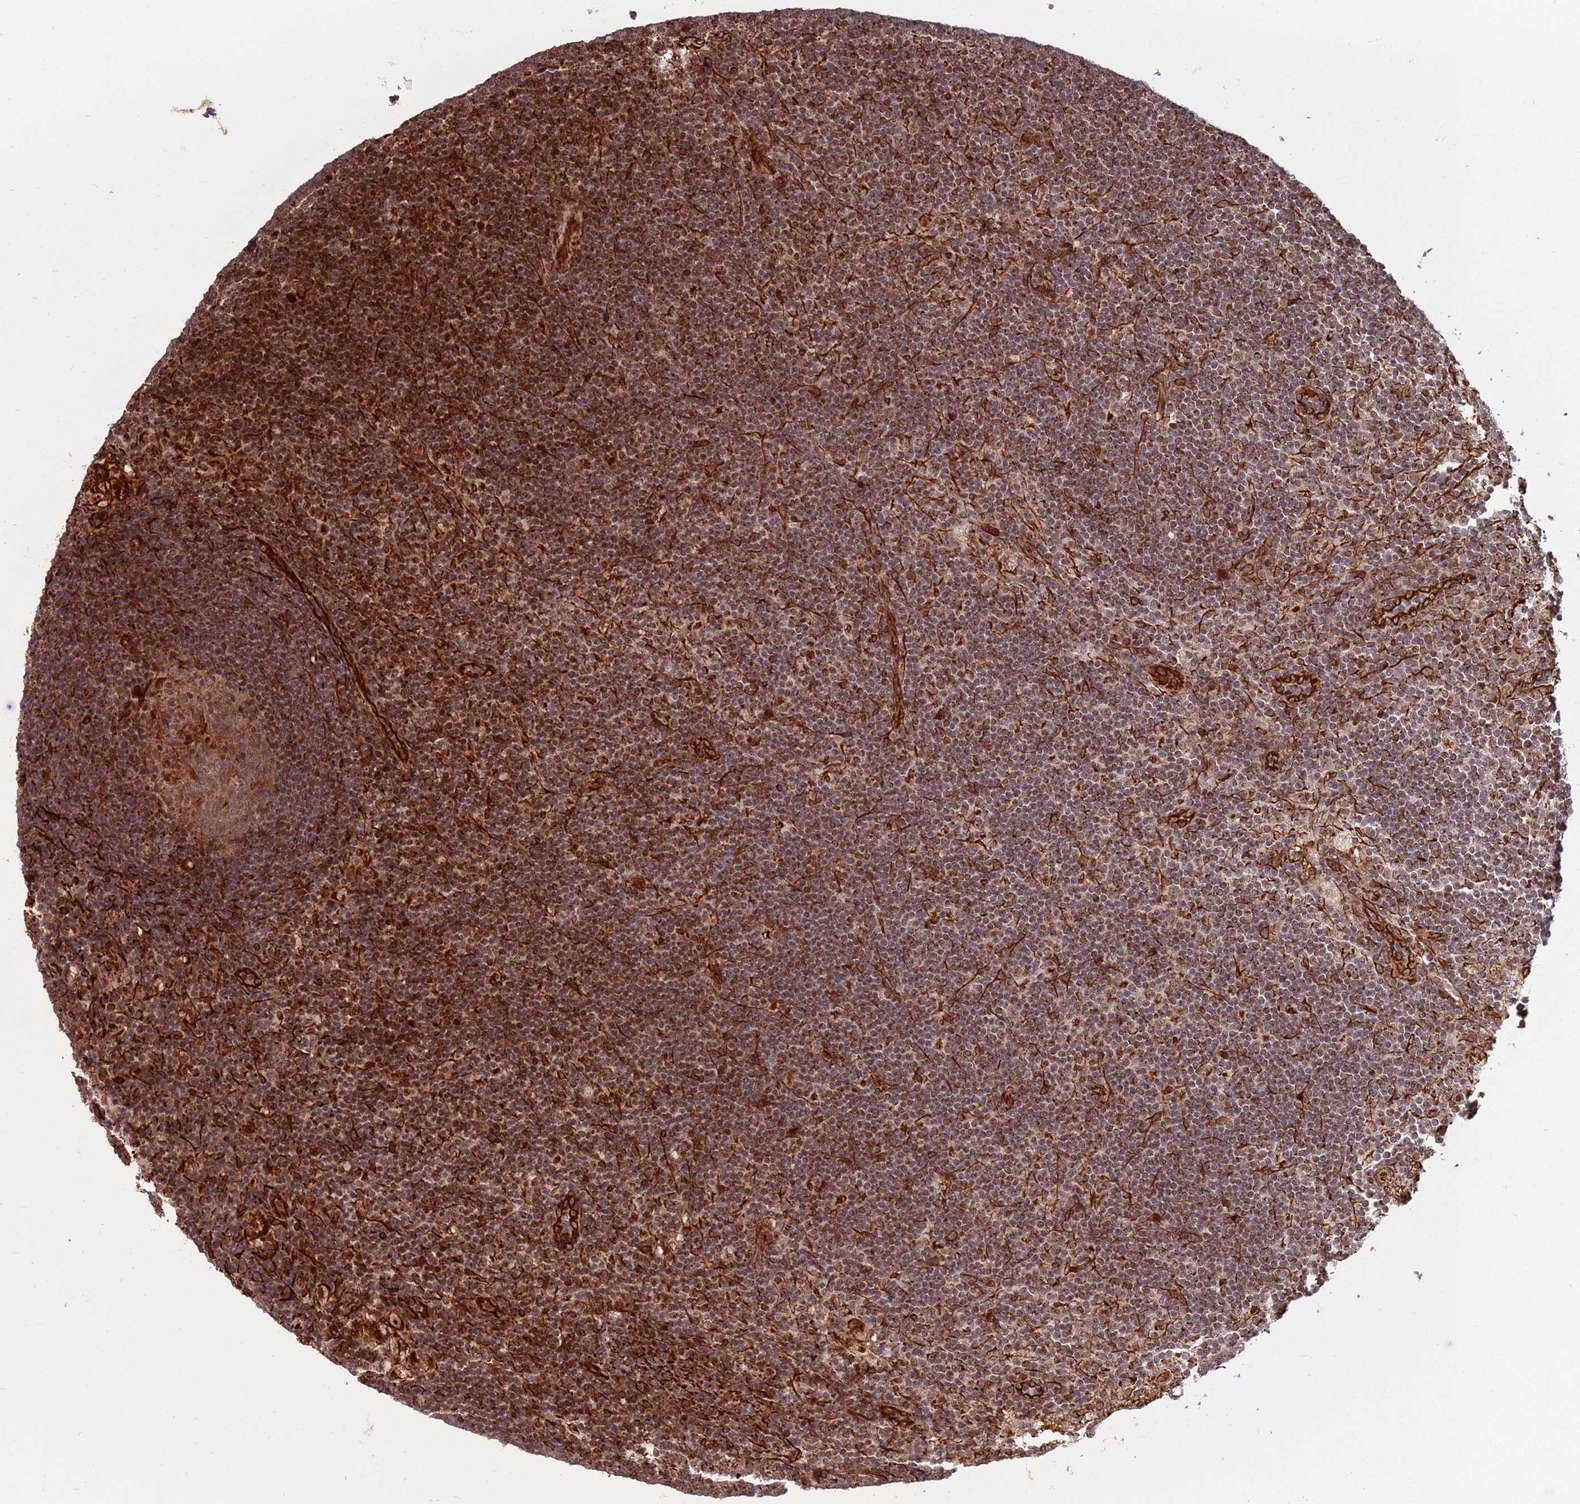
{"staining": {"intensity": "moderate", "quantity": ">75%", "location": "cytoplasmic/membranous,nuclear"}, "tissue": "lymph node", "cell_type": "Germinal center cells", "image_type": "normal", "snomed": [{"axis": "morphology", "description": "Normal tissue, NOS"}, {"axis": "topography", "description": "Lymph node"}], "caption": "IHC histopathology image of normal human lymph node stained for a protein (brown), which shows medium levels of moderate cytoplasmic/membranous,nuclear expression in approximately >75% of germinal center cells.", "gene": "ADAMTS3", "patient": {"sex": "male", "age": 24}}